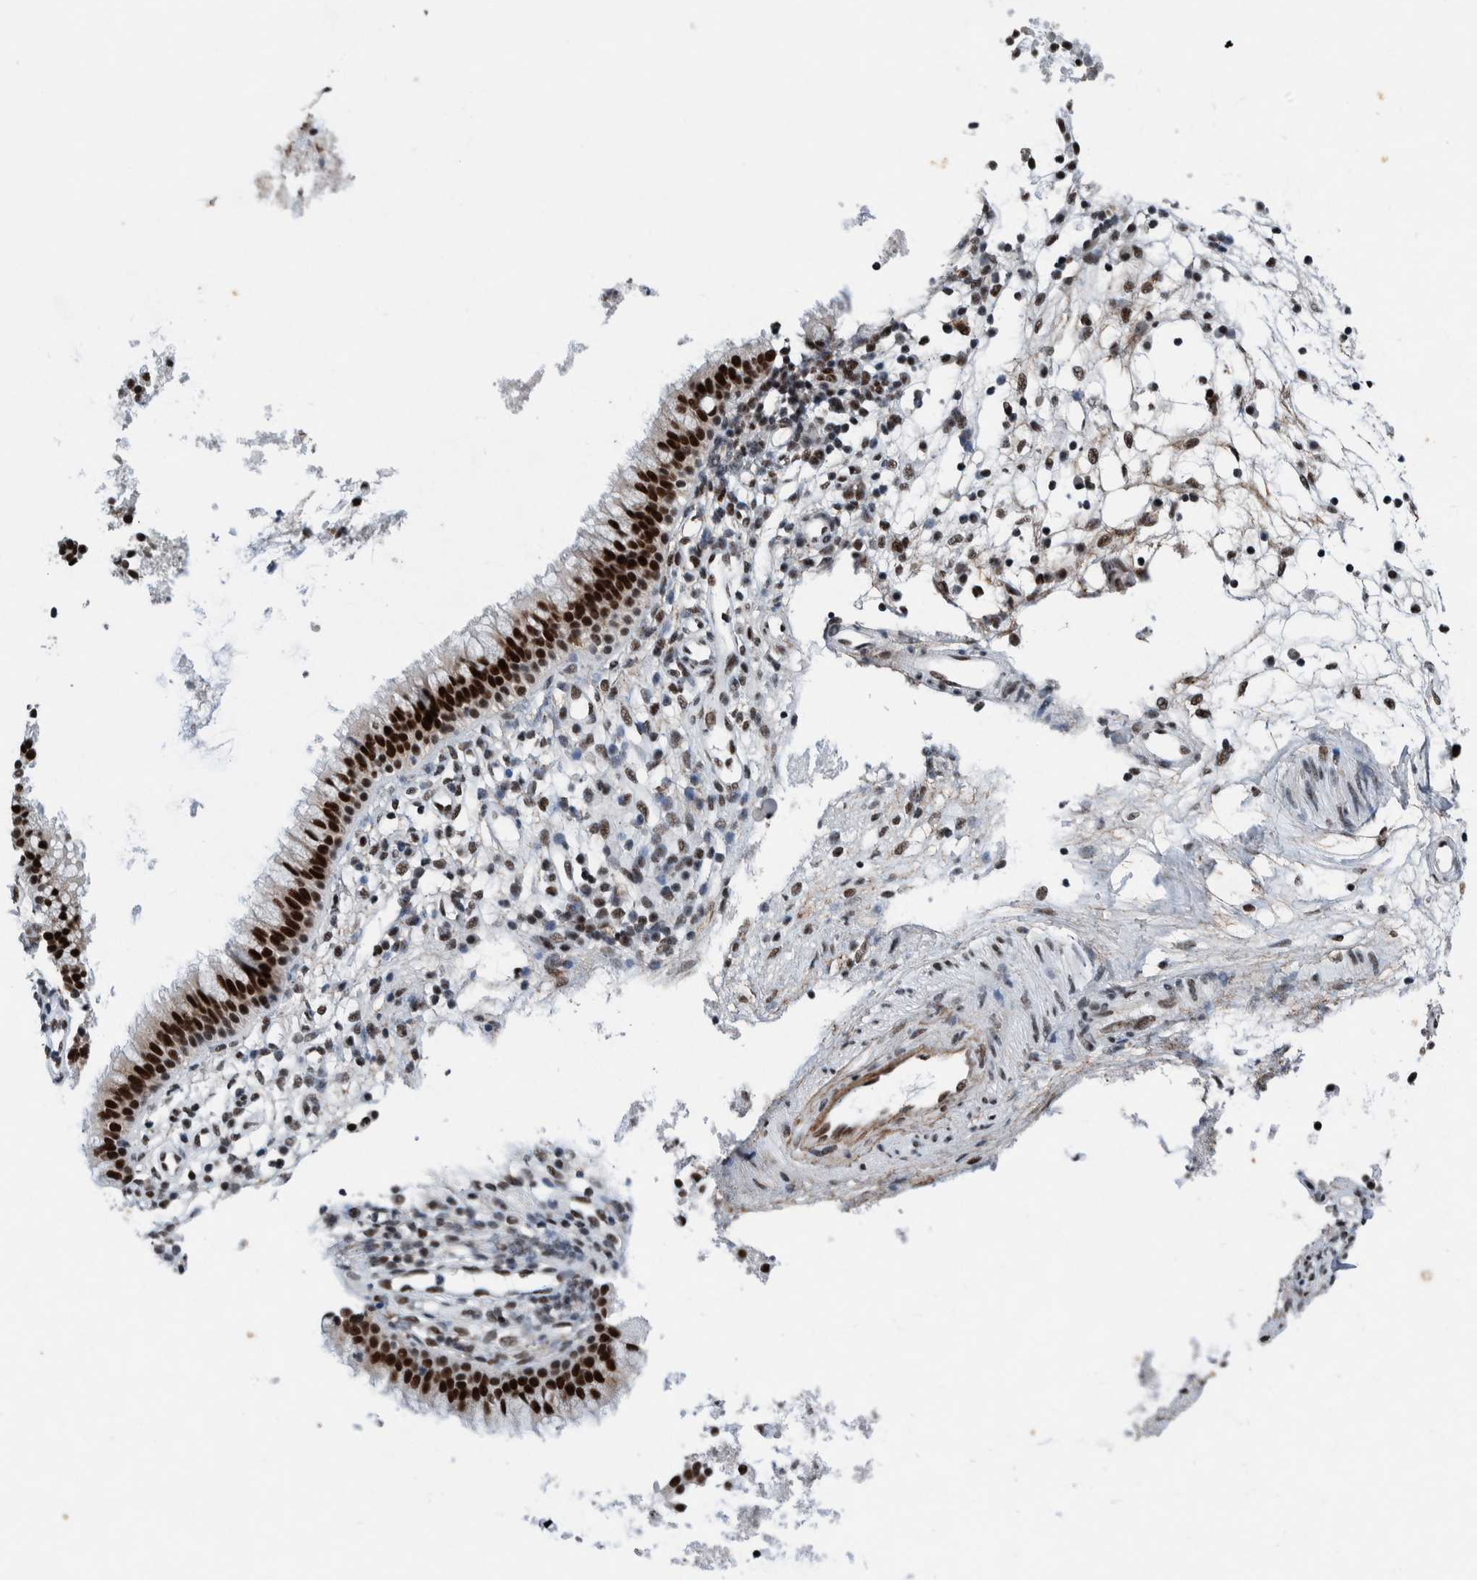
{"staining": {"intensity": "strong", "quantity": ">75%", "location": "nuclear"}, "tissue": "nasopharynx", "cell_type": "Respiratory epithelial cells", "image_type": "normal", "snomed": [{"axis": "morphology", "description": "Normal tissue, NOS"}, {"axis": "topography", "description": "Nasopharynx"}], "caption": "Protein analysis of unremarkable nasopharynx demonstrates strong nuclear positivity in approximately >75% of respiratory epithelial cells. Nuclei are stained in blue.", "gene": "TAF10", "patient": {"sex": "male", "age": 21}}